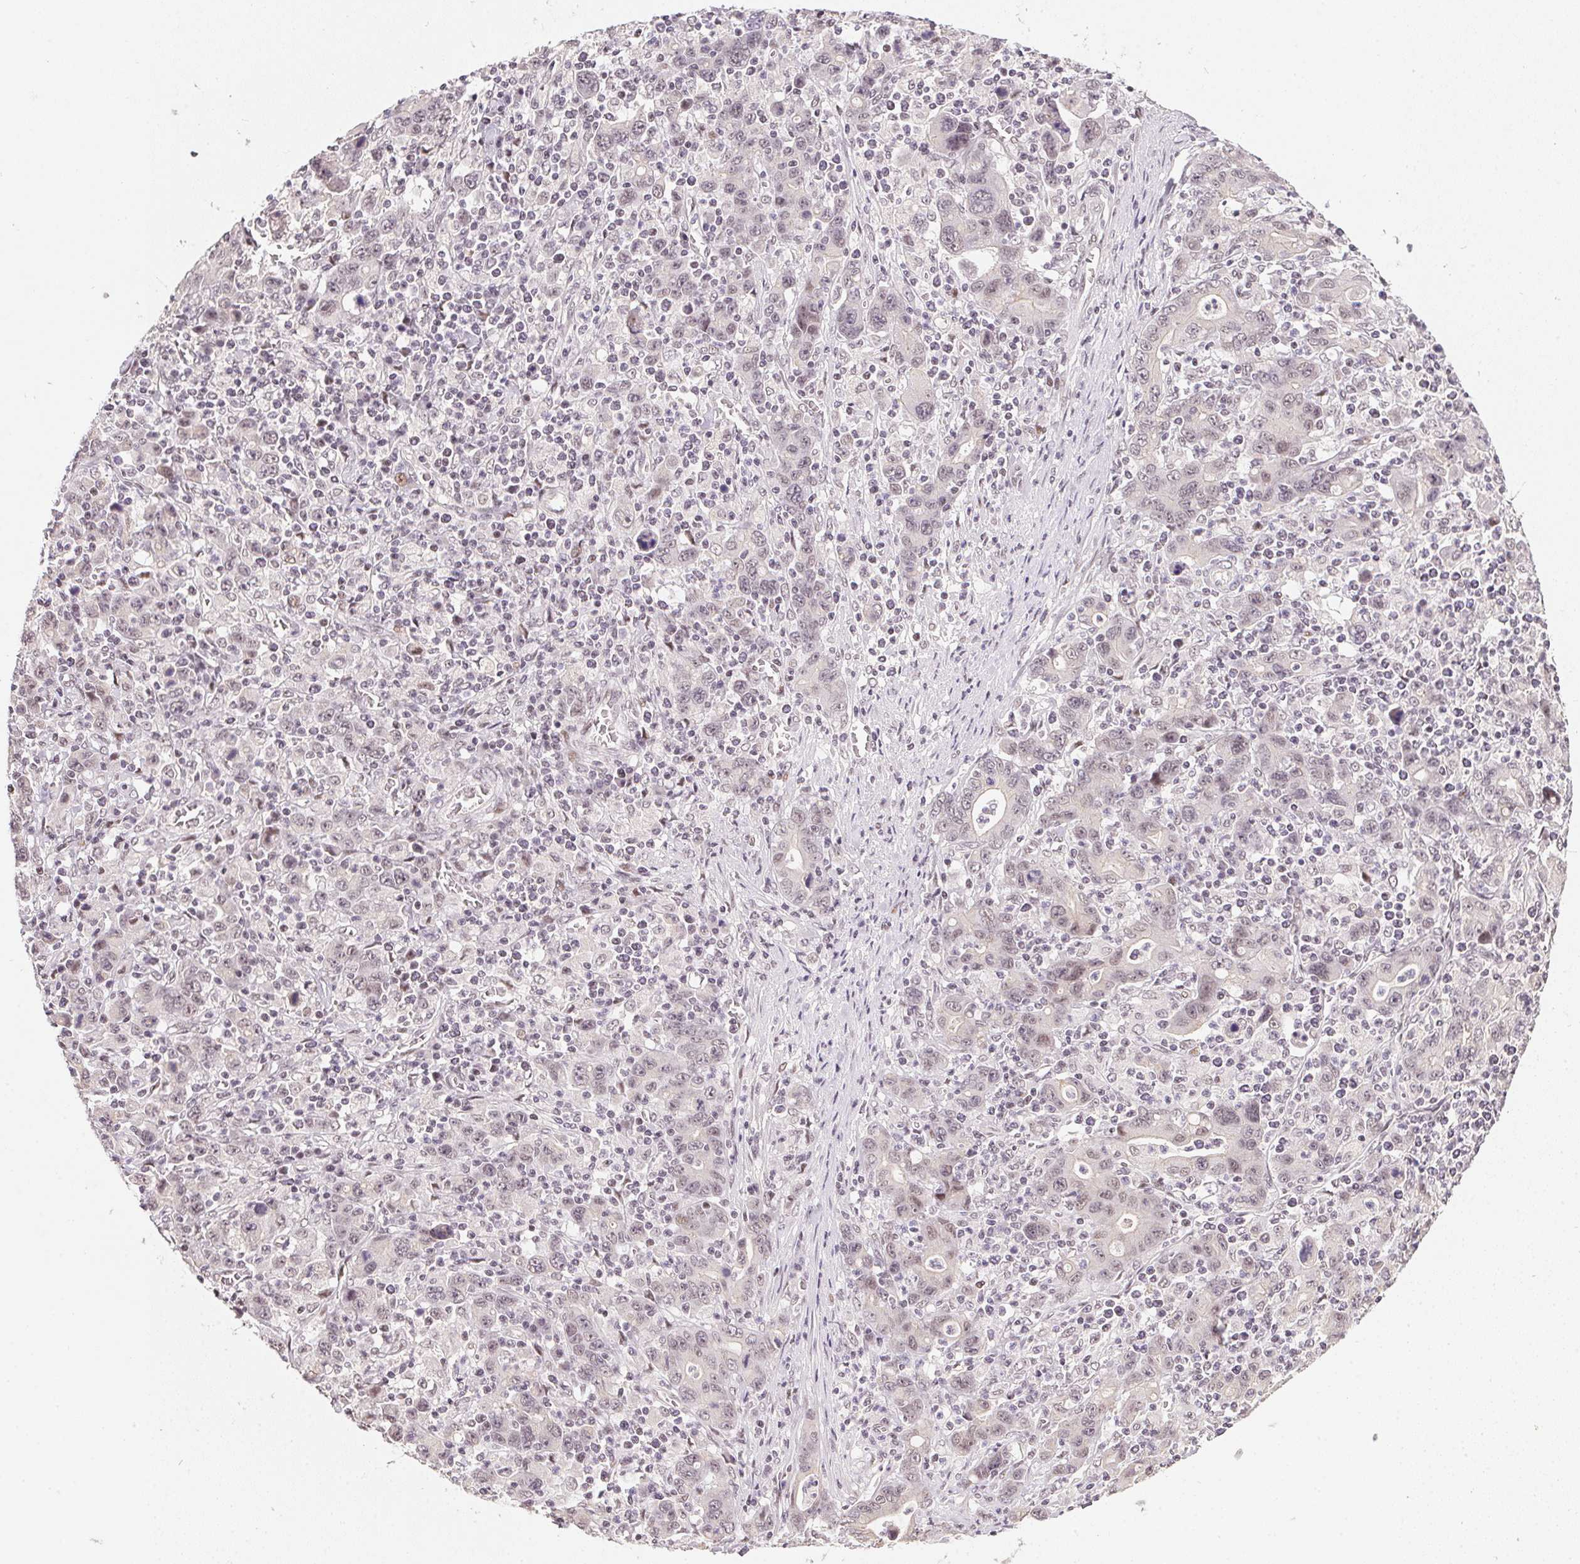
{"staining": {"intensity": "weak", "quantity": "<25%", "location": "nuclear"}, "tissue": "stomach cancer", "cell_type": "Tumor cells", "image_type": "cancer", "snomed": [{"axis": "morphology", "description": "Adenocarcinoma, NOS"}, {"axis": "topography", "description": "Stomach, upper"}], "caption": "DAB (3,3'-diaminobenzidine) immunohistochemical staining of human adenocarcinoma (stomach) demonstrates no significant staining in tumor cells.", "gene": "KDM4D", "patient": {"sex": "male", "age": 69}}